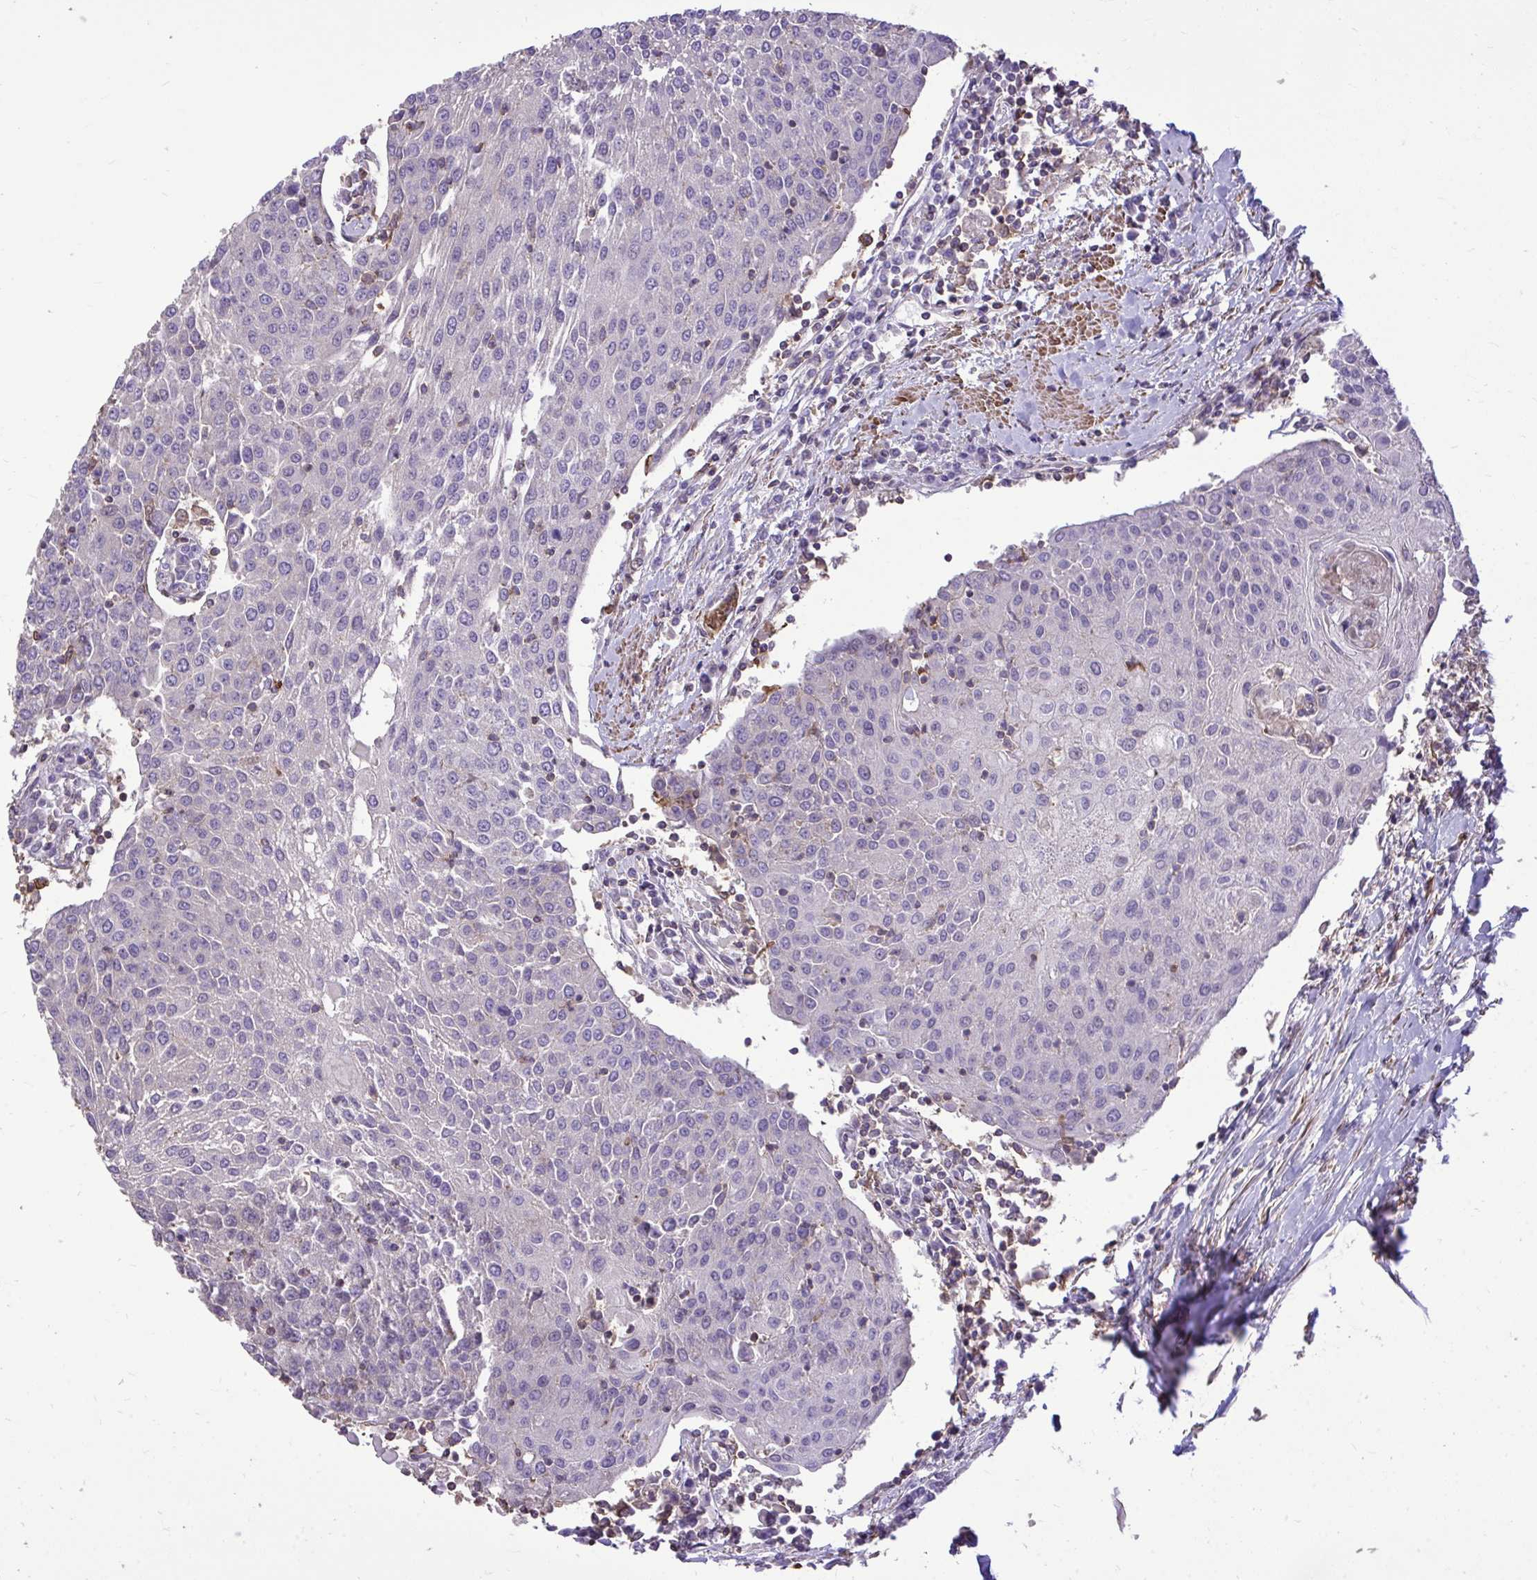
{"staining": {"intensity": "negative", "quantity": "none", "location": "none"}, "tissue": "urothelial cancer", "cell_type": "Tumor cells", "image_type": "cancer", "snomed": [{"axis": "morphology", "description": "Urothelial carcinoma, High grade"}, {"axis": "topography", "description": "Urinary bladder"}], "caption": "Immunohistochemical staining of urothelial cancer displays no significant expression in tumor cells. (IHC, brightfield microscopy, high magnification).", "gene": "IGFL2", "patient": {"sex": "female", "age": 85}}